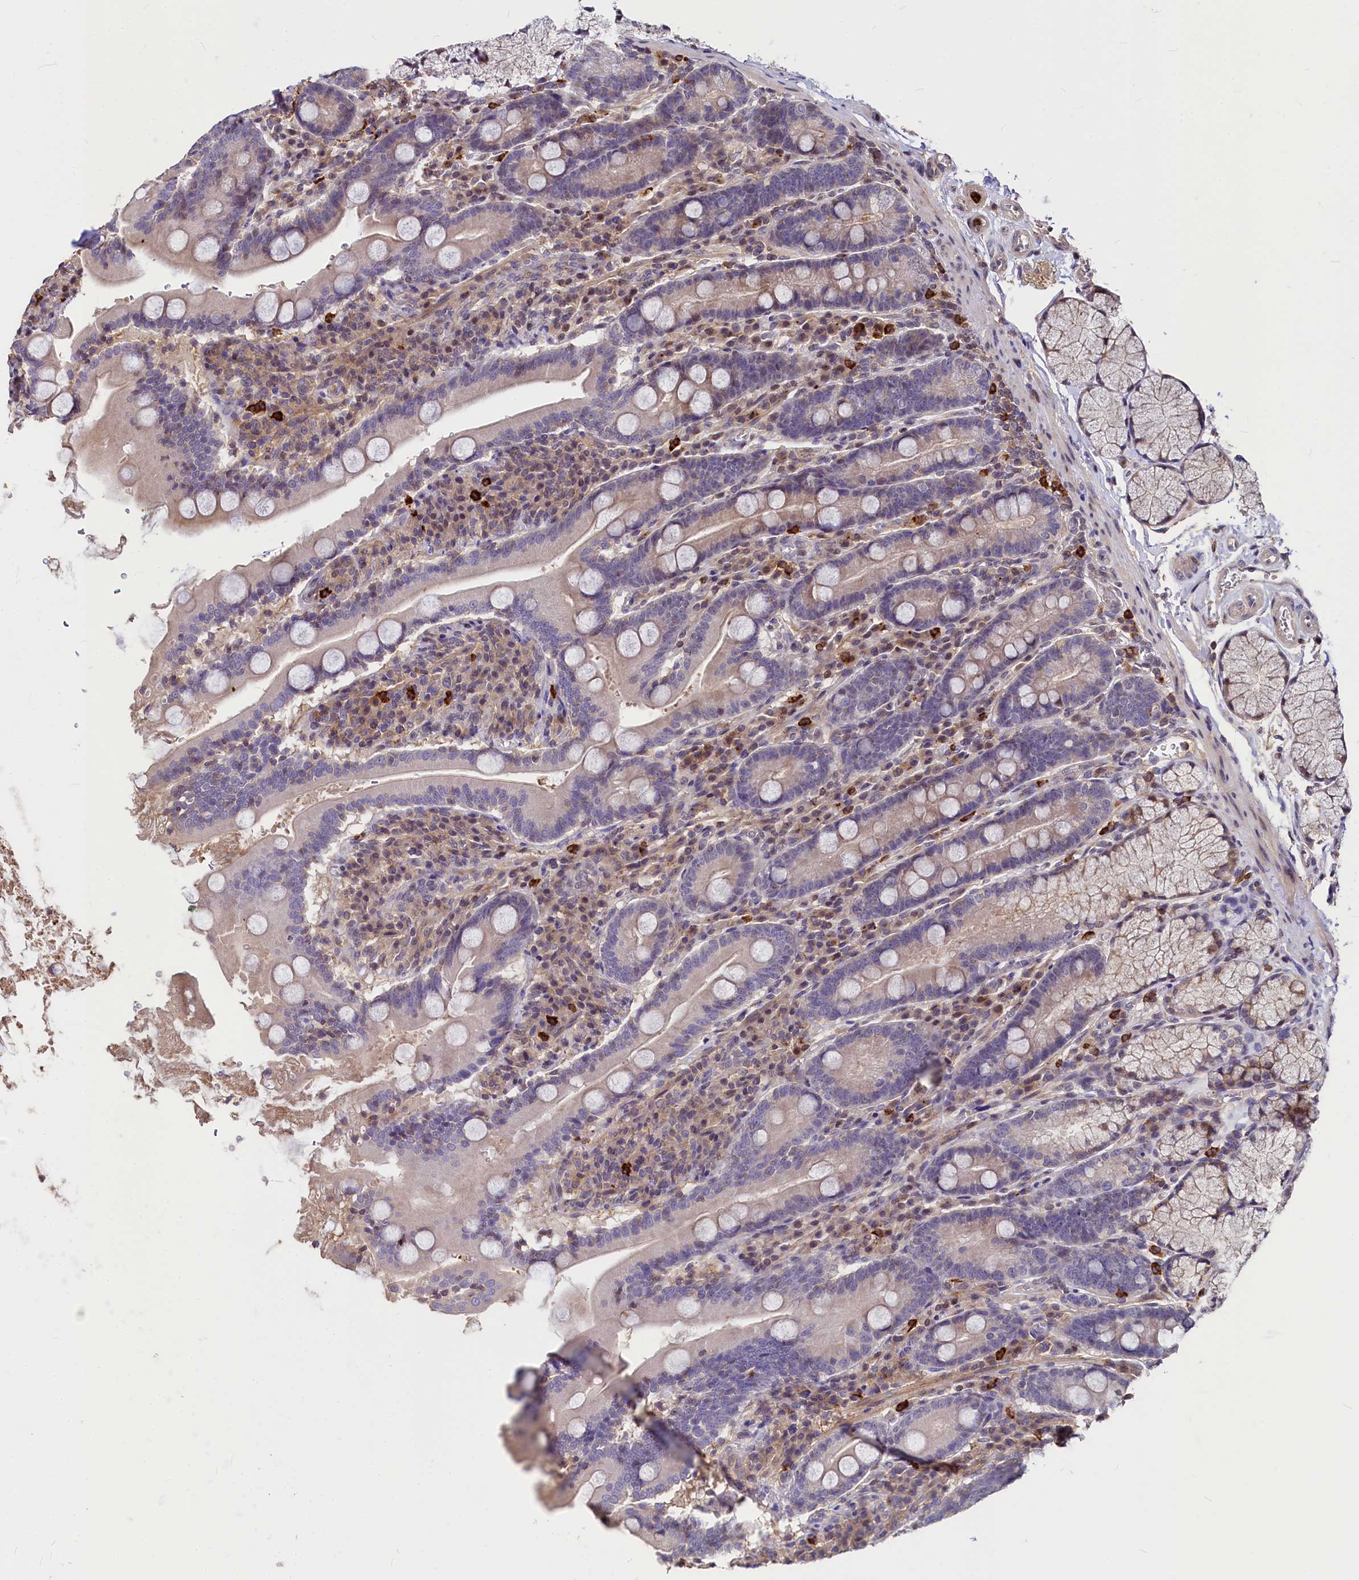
{"staining": {"intensity": "weak", "quantity": "<25%", "location": "cytoplasmic/membranous"}, "tissue": "duodenum", "cell_type": "Glandular cells", "image_type": "normal", "snomed": [{"axis": "morphology", "description": "Normal tissue, NOS"}, {"axis": "topography", "description": "Duodenum"}], "caption": "Glandular cells show no significant staining in benign duodenum. (DAB IHC visualized using brightfield microscopy, high magnification).", "gene": "ATG101", "patient": {"sex": "male", "age": 35}}